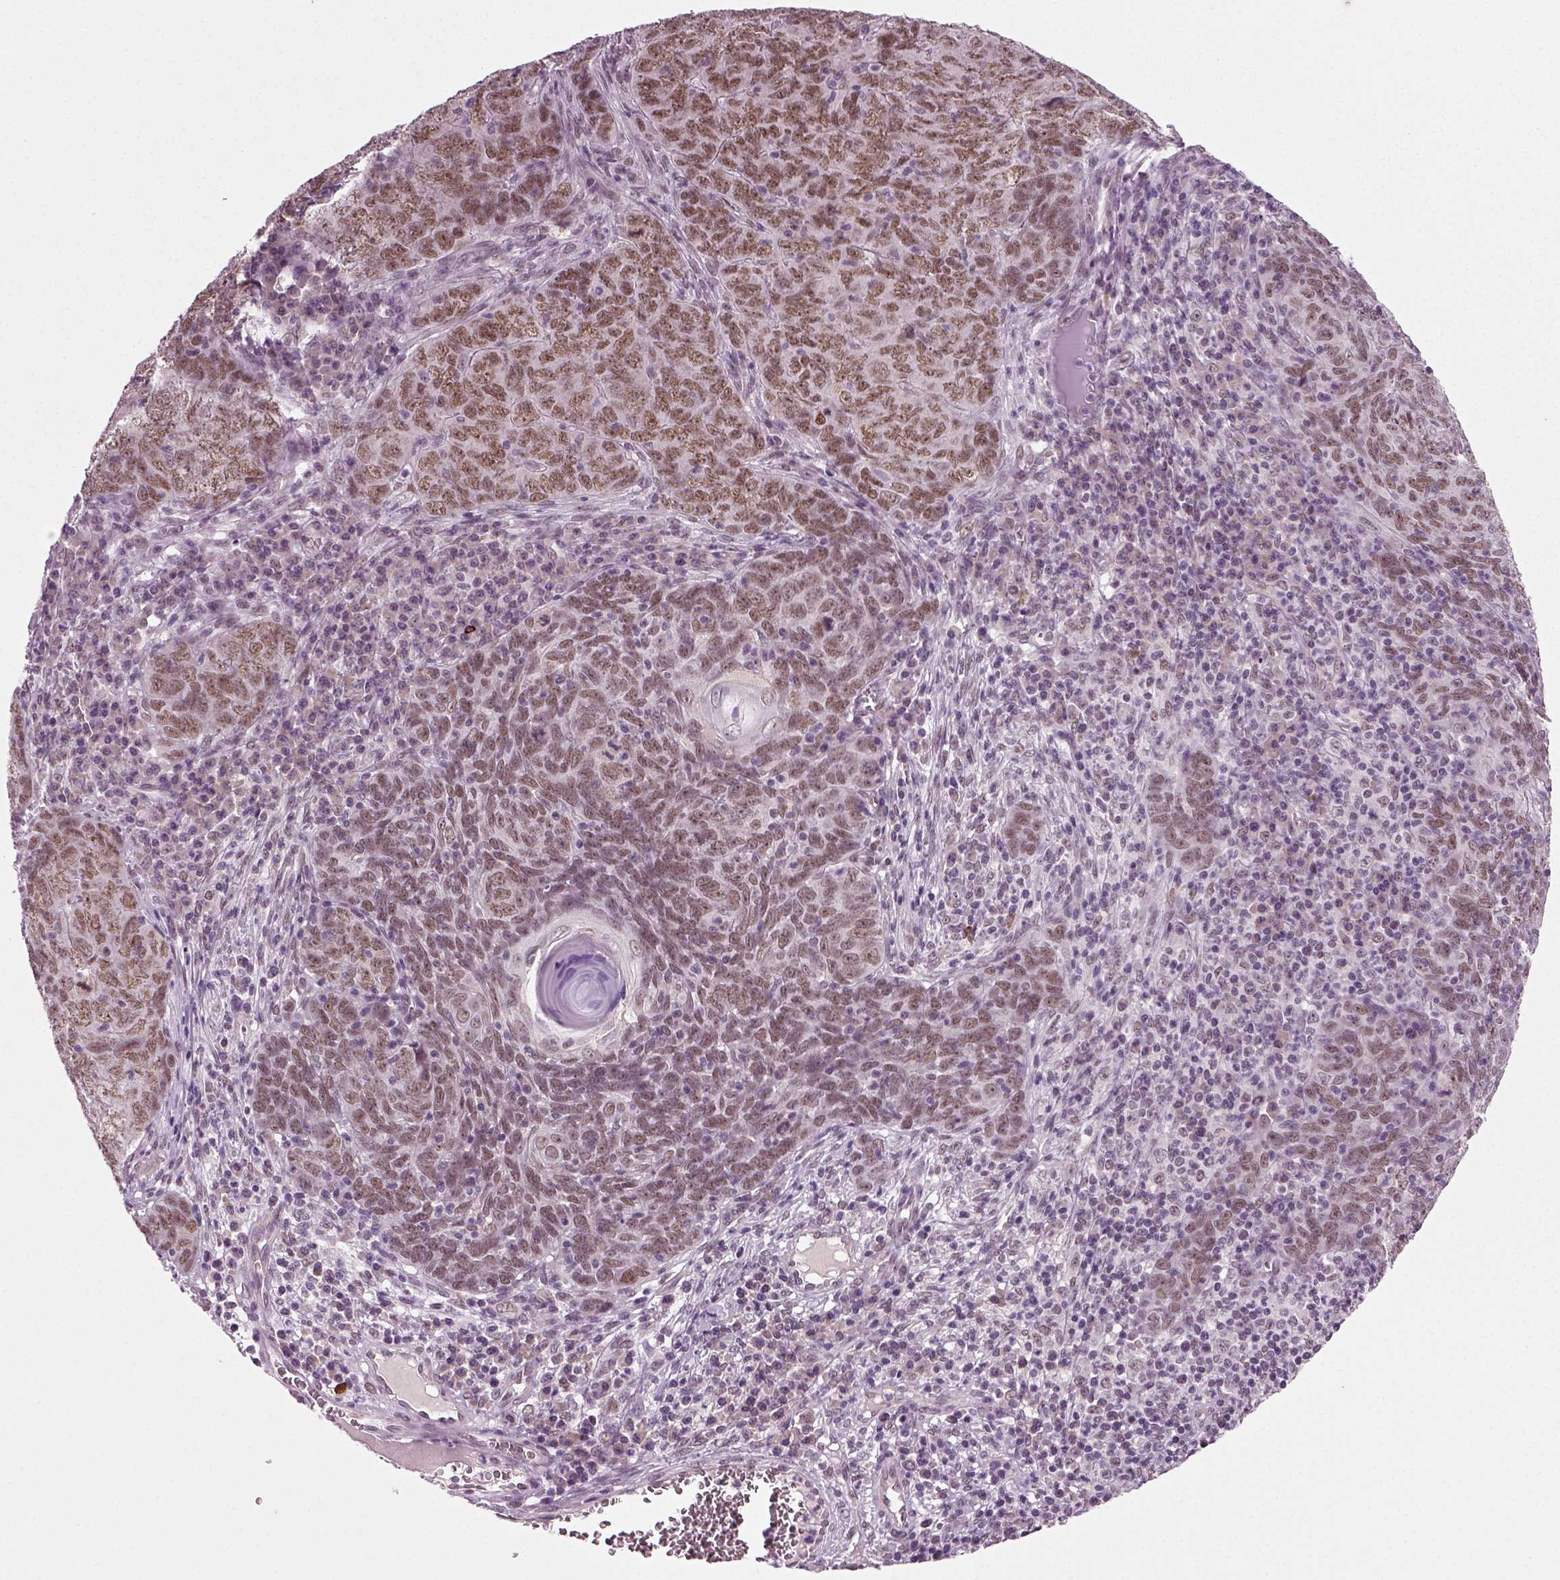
{"staining": {"intensity": "moderate", "quantity": ">75%", "location": "nuclear"}, "tissue": "skin cancer", "cell_type": "Tumor cells", "image_type": "cancer", "snomed": [{"axis": "morphology", "description": "Squamous cell carcinoma, NOS"}, {"axis": "topography", "description": "Skin"}, {"axis": "topography", "description": "Anal"}], "caption": "Tumor cells demonstrate medium levels of moderate nuclear expression in about >75% of cells in skin cancer.", "gene": "RCOR3", "patient": {"sex": "female", "age": 51}}